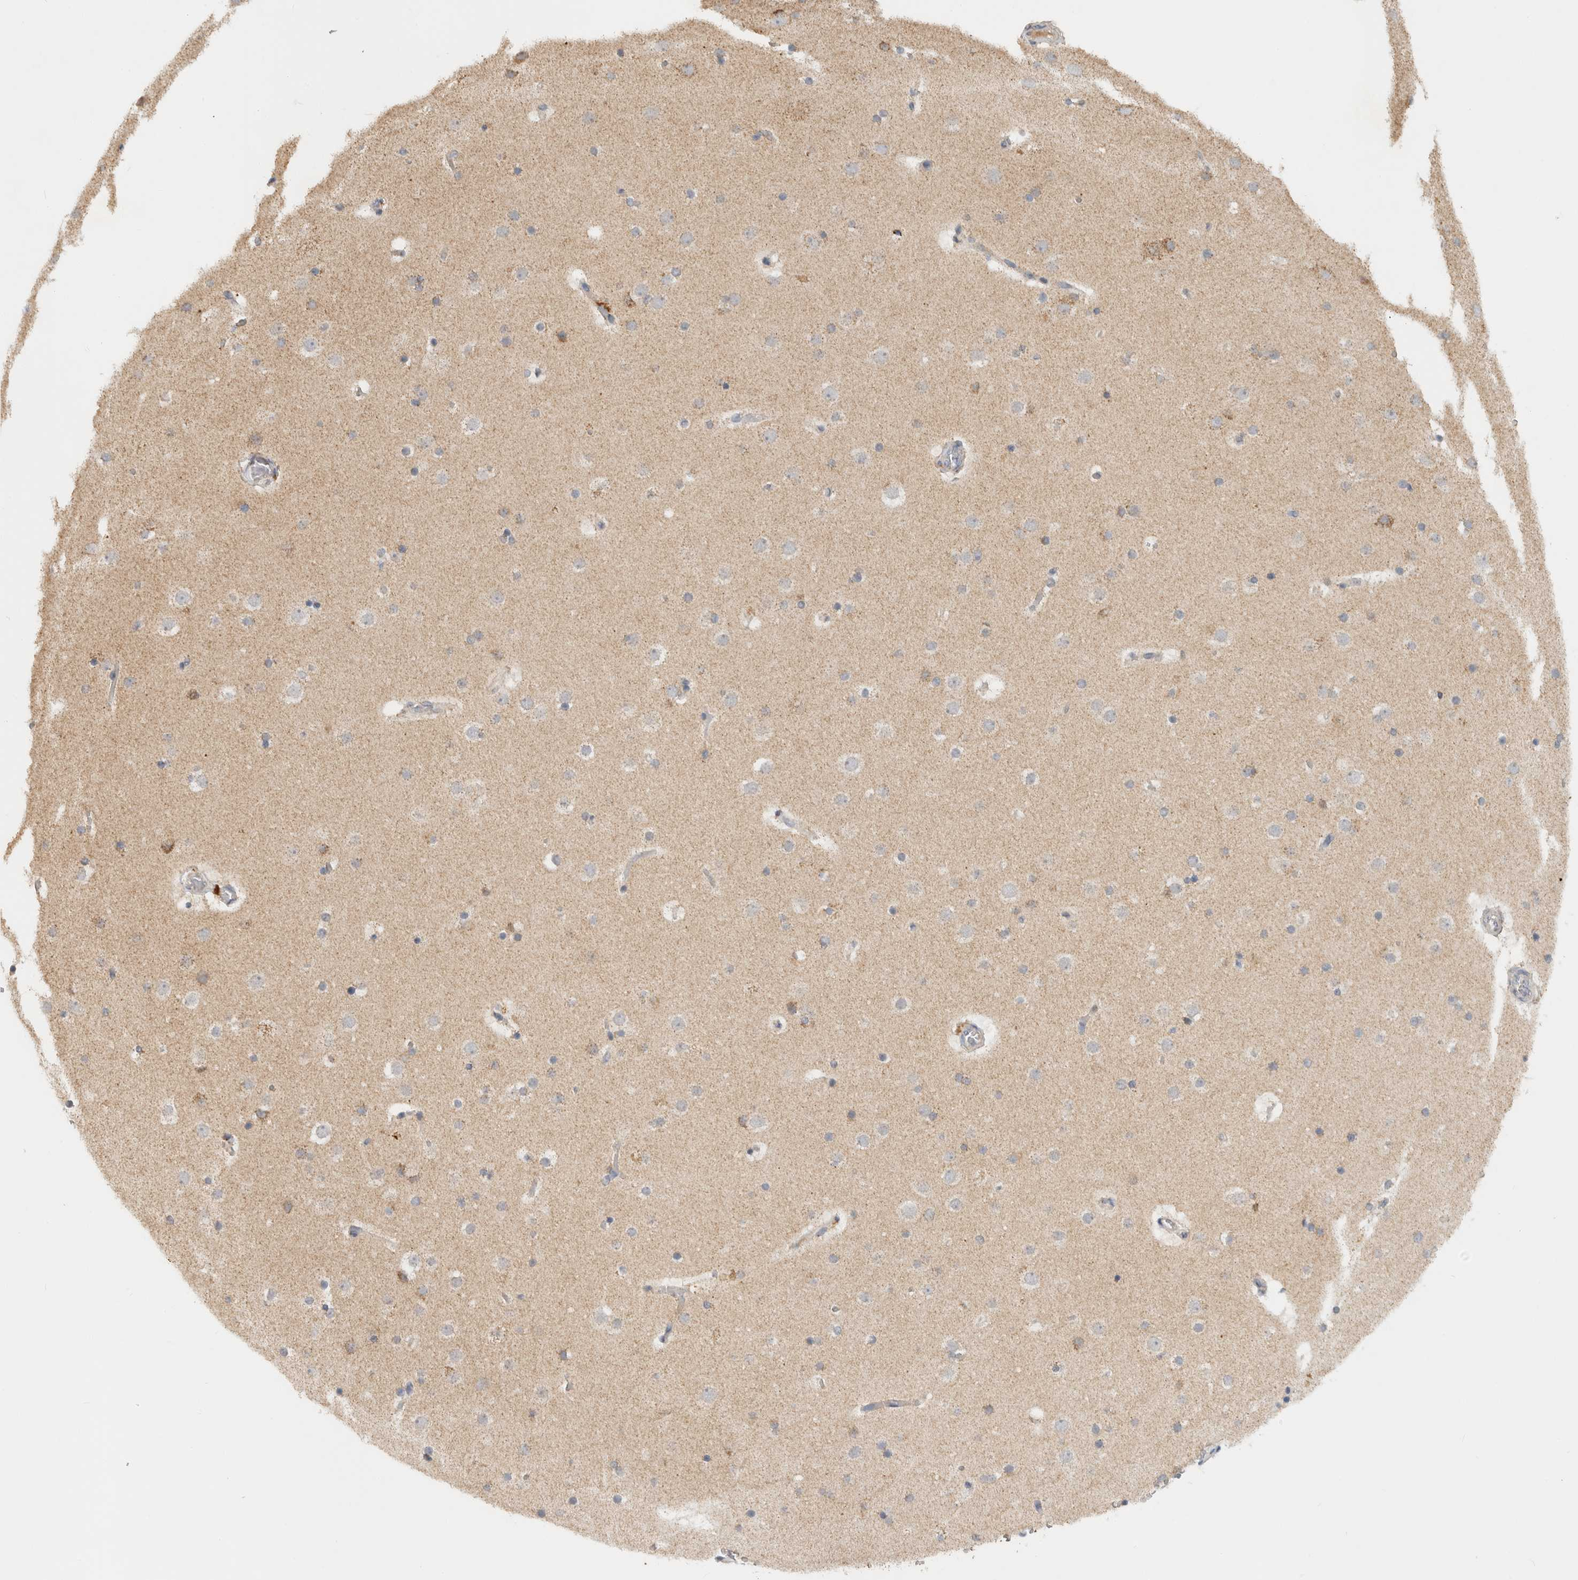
{"staining": {"intensity": "negative", "quantity": "none", "location": "none"}, "tissue": "cerebral cortex", "cell_type": "Endothelial cells", "image_type": "normal", "snomed": [{"axis": "morphology", "description": "Normal tissue, NOS"}, {"axis": "topography", "description": "Cerebral cortex"}], "caption": "This is an IHC histopathology image of normal cerebral cortex. There is no expression in endothelial cells.", "gene": "AMPD1", "patient": {"sex": "male", "age": 57}}